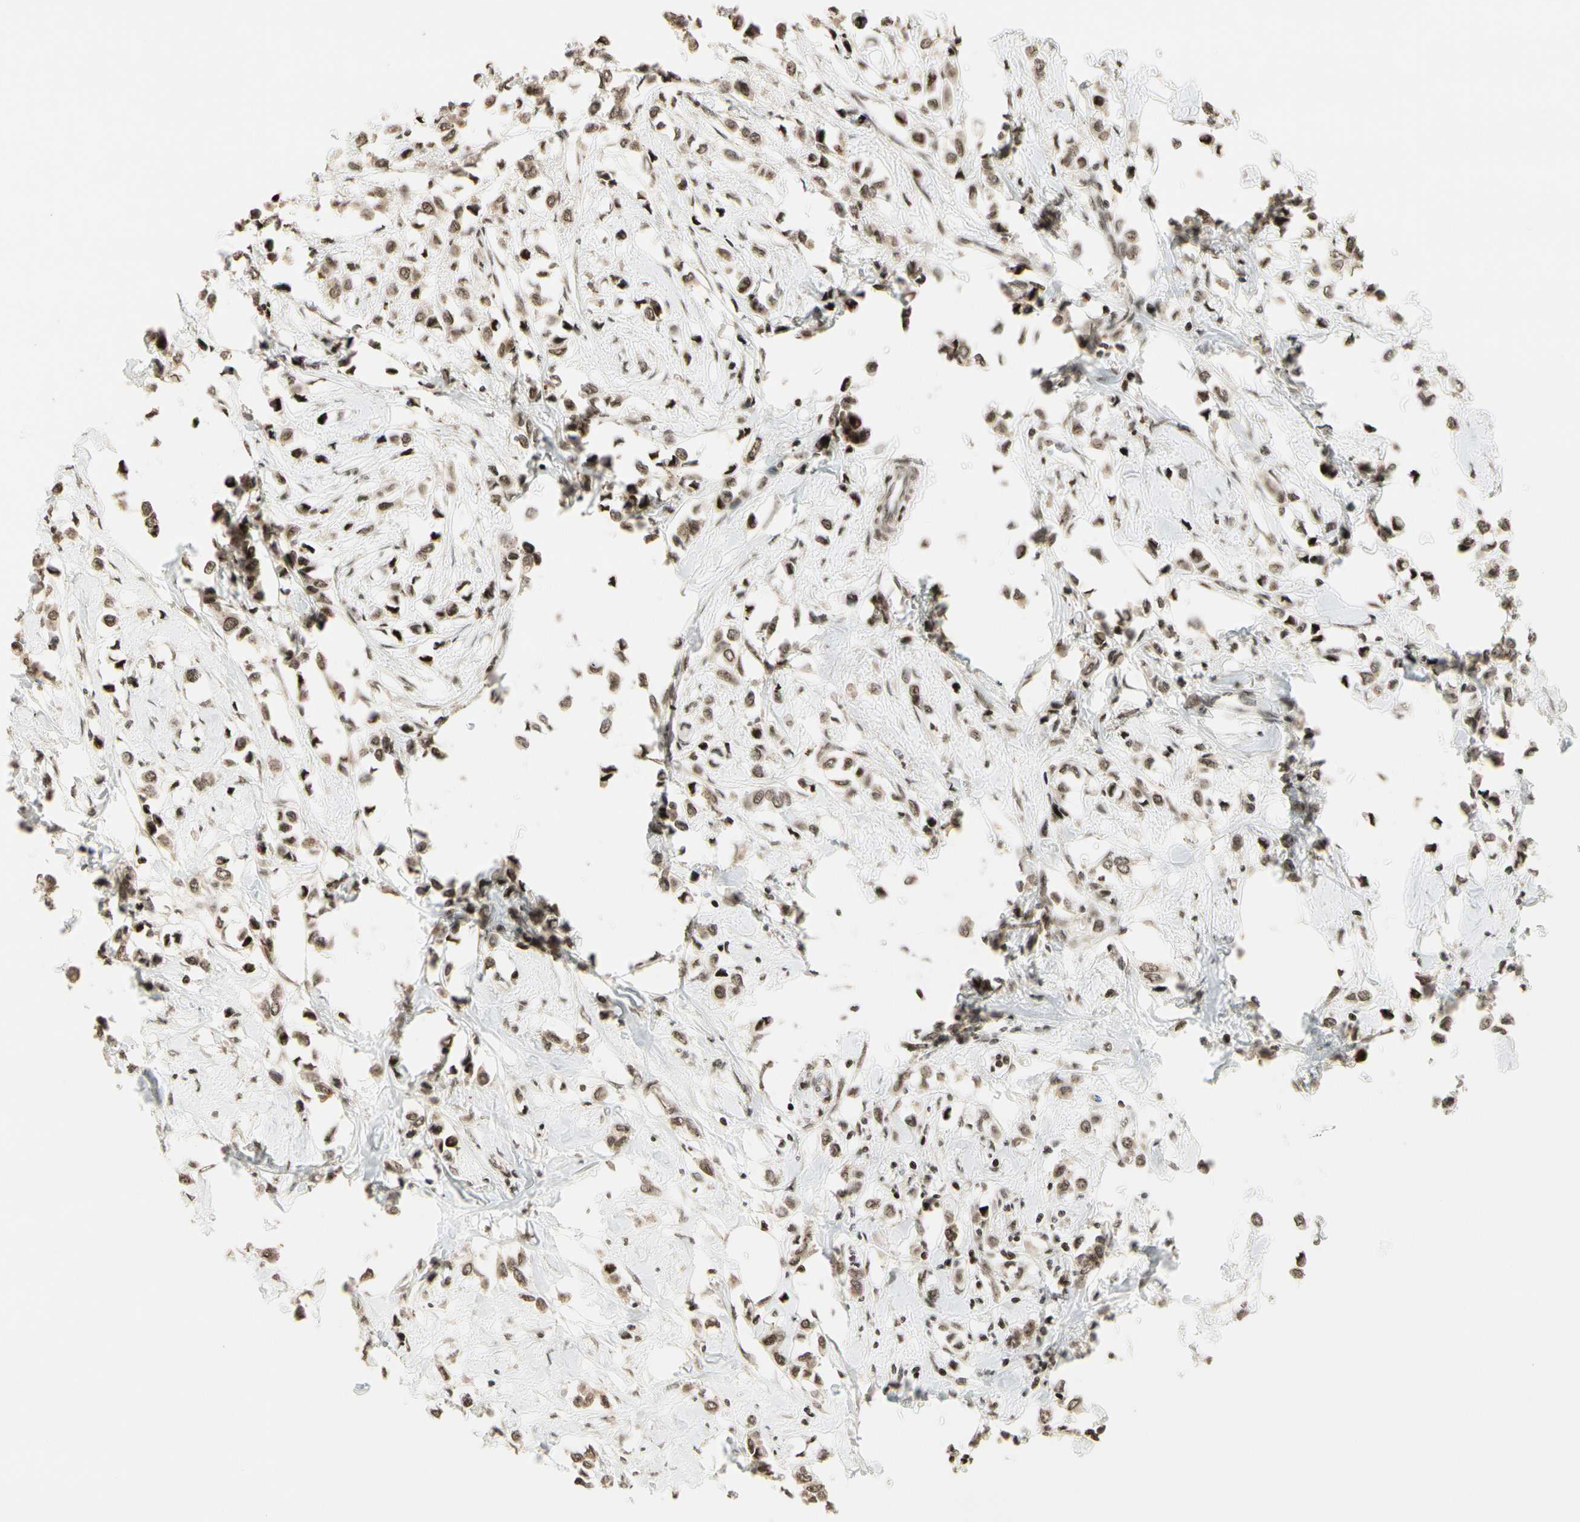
{"staining": {"intensity": "moderate", "quantity": ">75%", "location": "cytoplasmic/membranous,nuclear"}, "tissue": "breast cancer", "cell_type": "Tumor cells", "image_type": "cancer", "snomed": [{"axis": "morphology", "description": "Lobular carcinoma"}, {"axis": "topography", "description": "Breast"}], "caption": "Immunohistochemical staining of human breast lobular carcinoma demonstrates medium levels of moderate cytoplasmic/membranous and nuclear expression in approximately >75% of tumor cells.", "gene": "TSHZ3", "patient": {"sex": "female", "age": 51}}